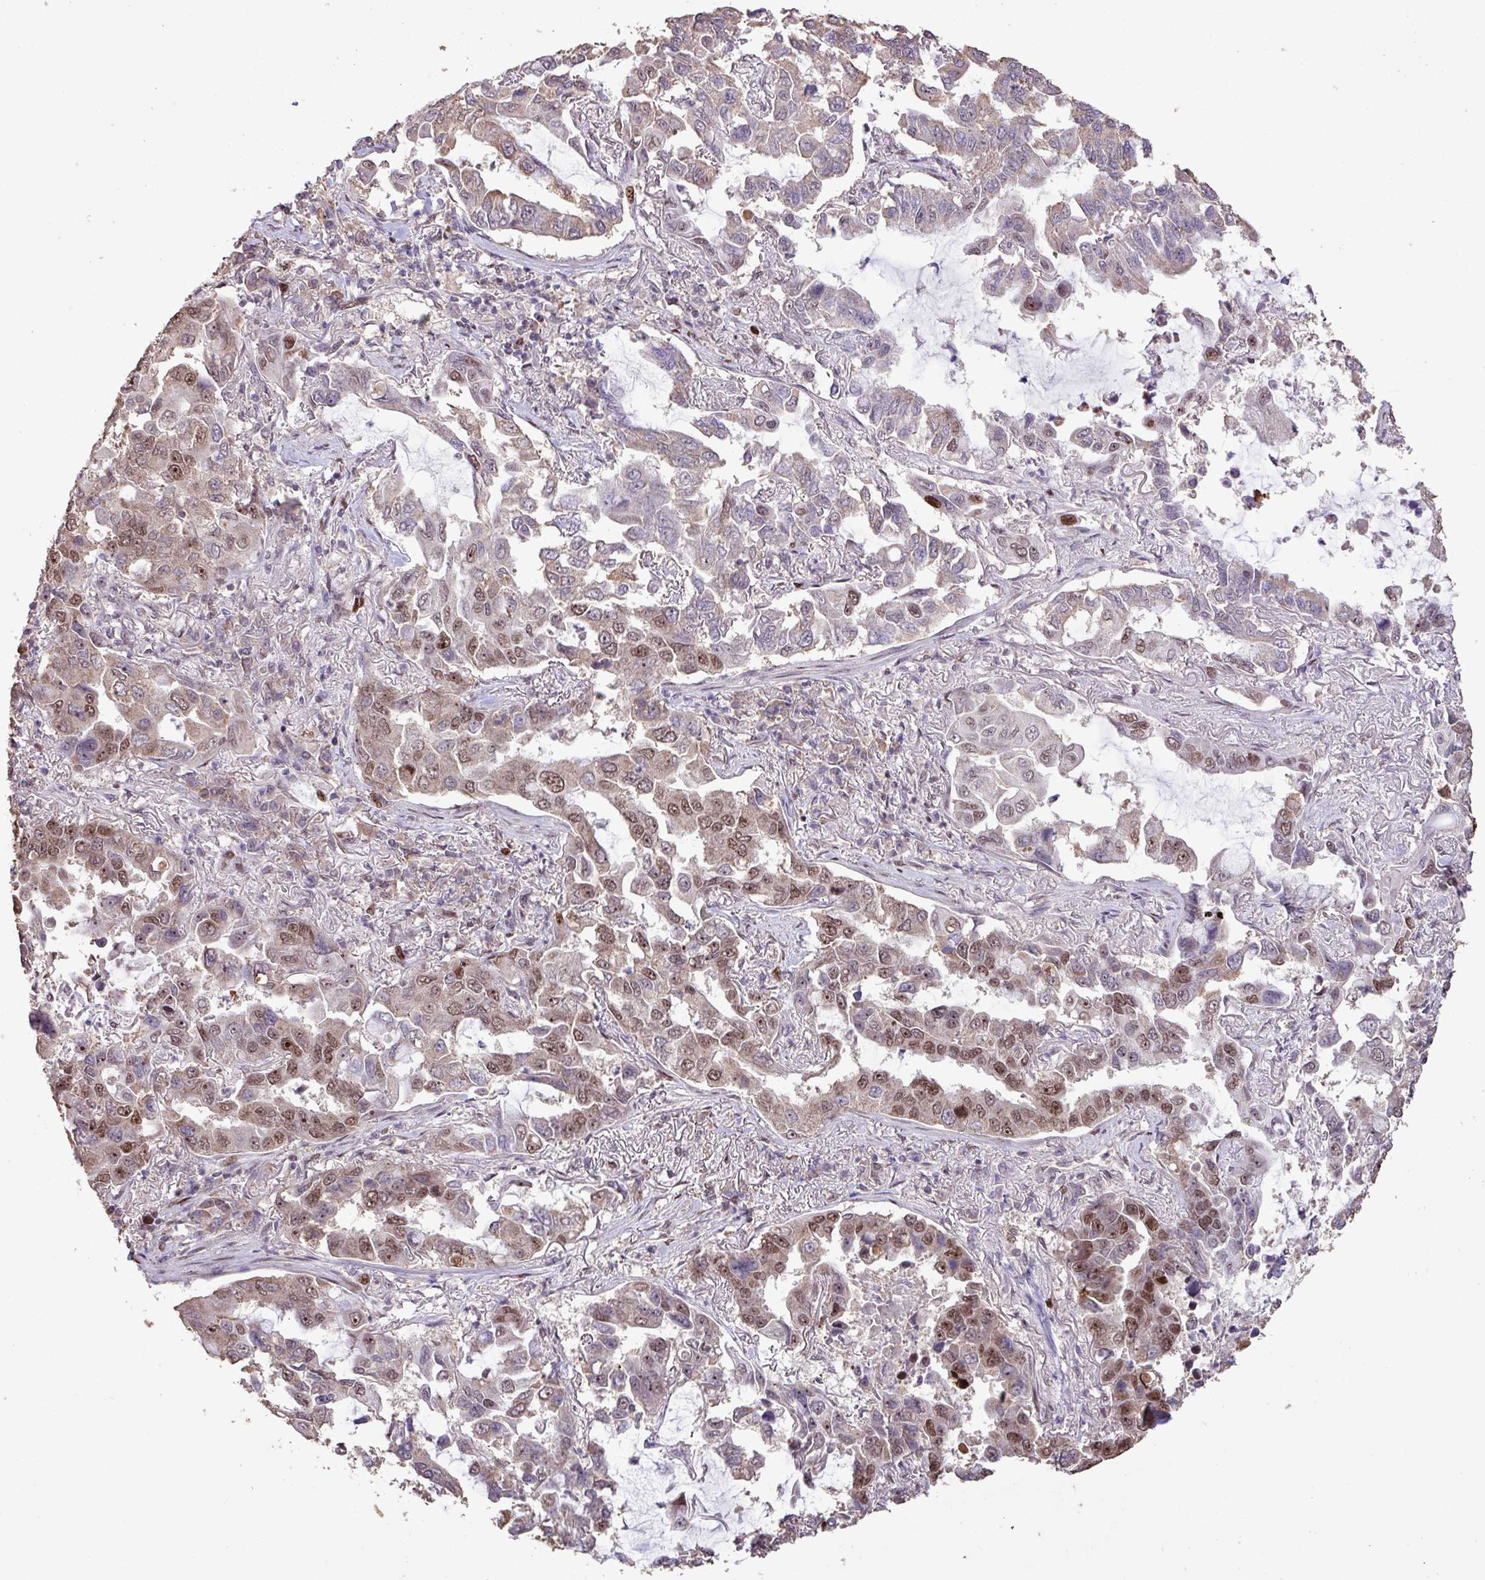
{"staining": {"intensity": "moderate", "quantity": "25%-75%", "location": "nuclear"}, "tissue": "lung cancer", "cell_type": "Tumor cells", "image_type": "cancer", "snomed": [{"axis": "morphology", "description": "Adenocarcinoma, NOS"}, {"axis": "topography", "description": "Lung"}], "caption": "Brown immunohistochemical staining in lung adenocarcinoma shows moderate nuclear positivity in about 25%-75% of tumor cells. (Stains: DAB in brown, nuclei in blue, Microscopy: brightfield microscopy at high magnification).", "gene": "ZNF709", "patient": {"sex": "male", "age": 64}}